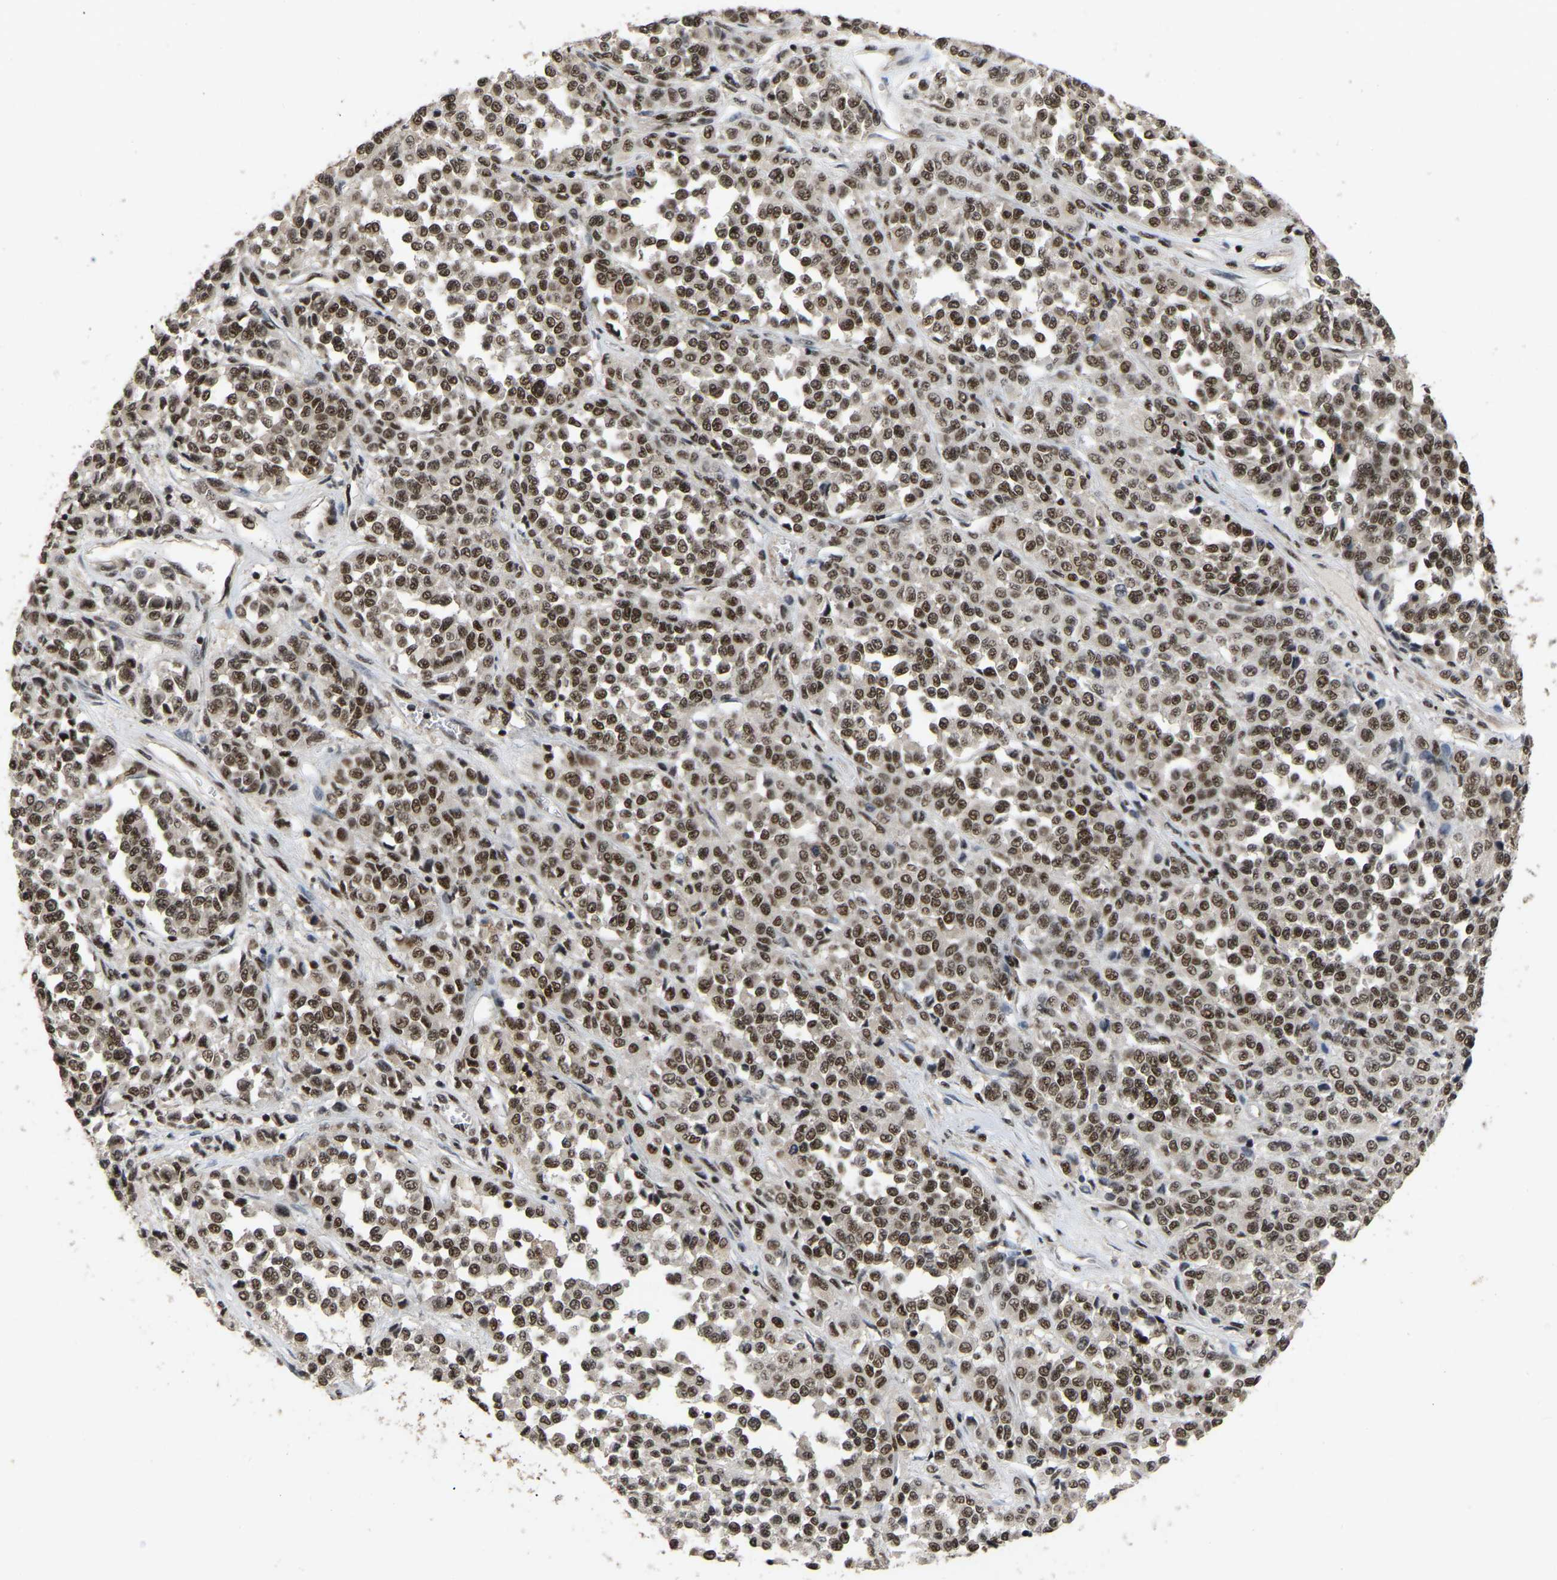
{"staining": {"intensity": "moderate", "quantity": ">75%", "location": "nuclear"}, "tissue": "melanoma", "cell_type": "Tumor cells", "image_type": "cancer", "snomed": [{"axis": "morphology", "description": "Malignant melanoma, Metastatic site"}, {"axis": "topography", "description": "Pancreas"}], "caption": "Human malignant melanoma (metastatic site) stained with a brown dye reveals moderate nuclear positive expression in approximately >75% of tumor cells.", "gene": "TBL1XR1", "patient": {"sex": "female", "age": 30}}